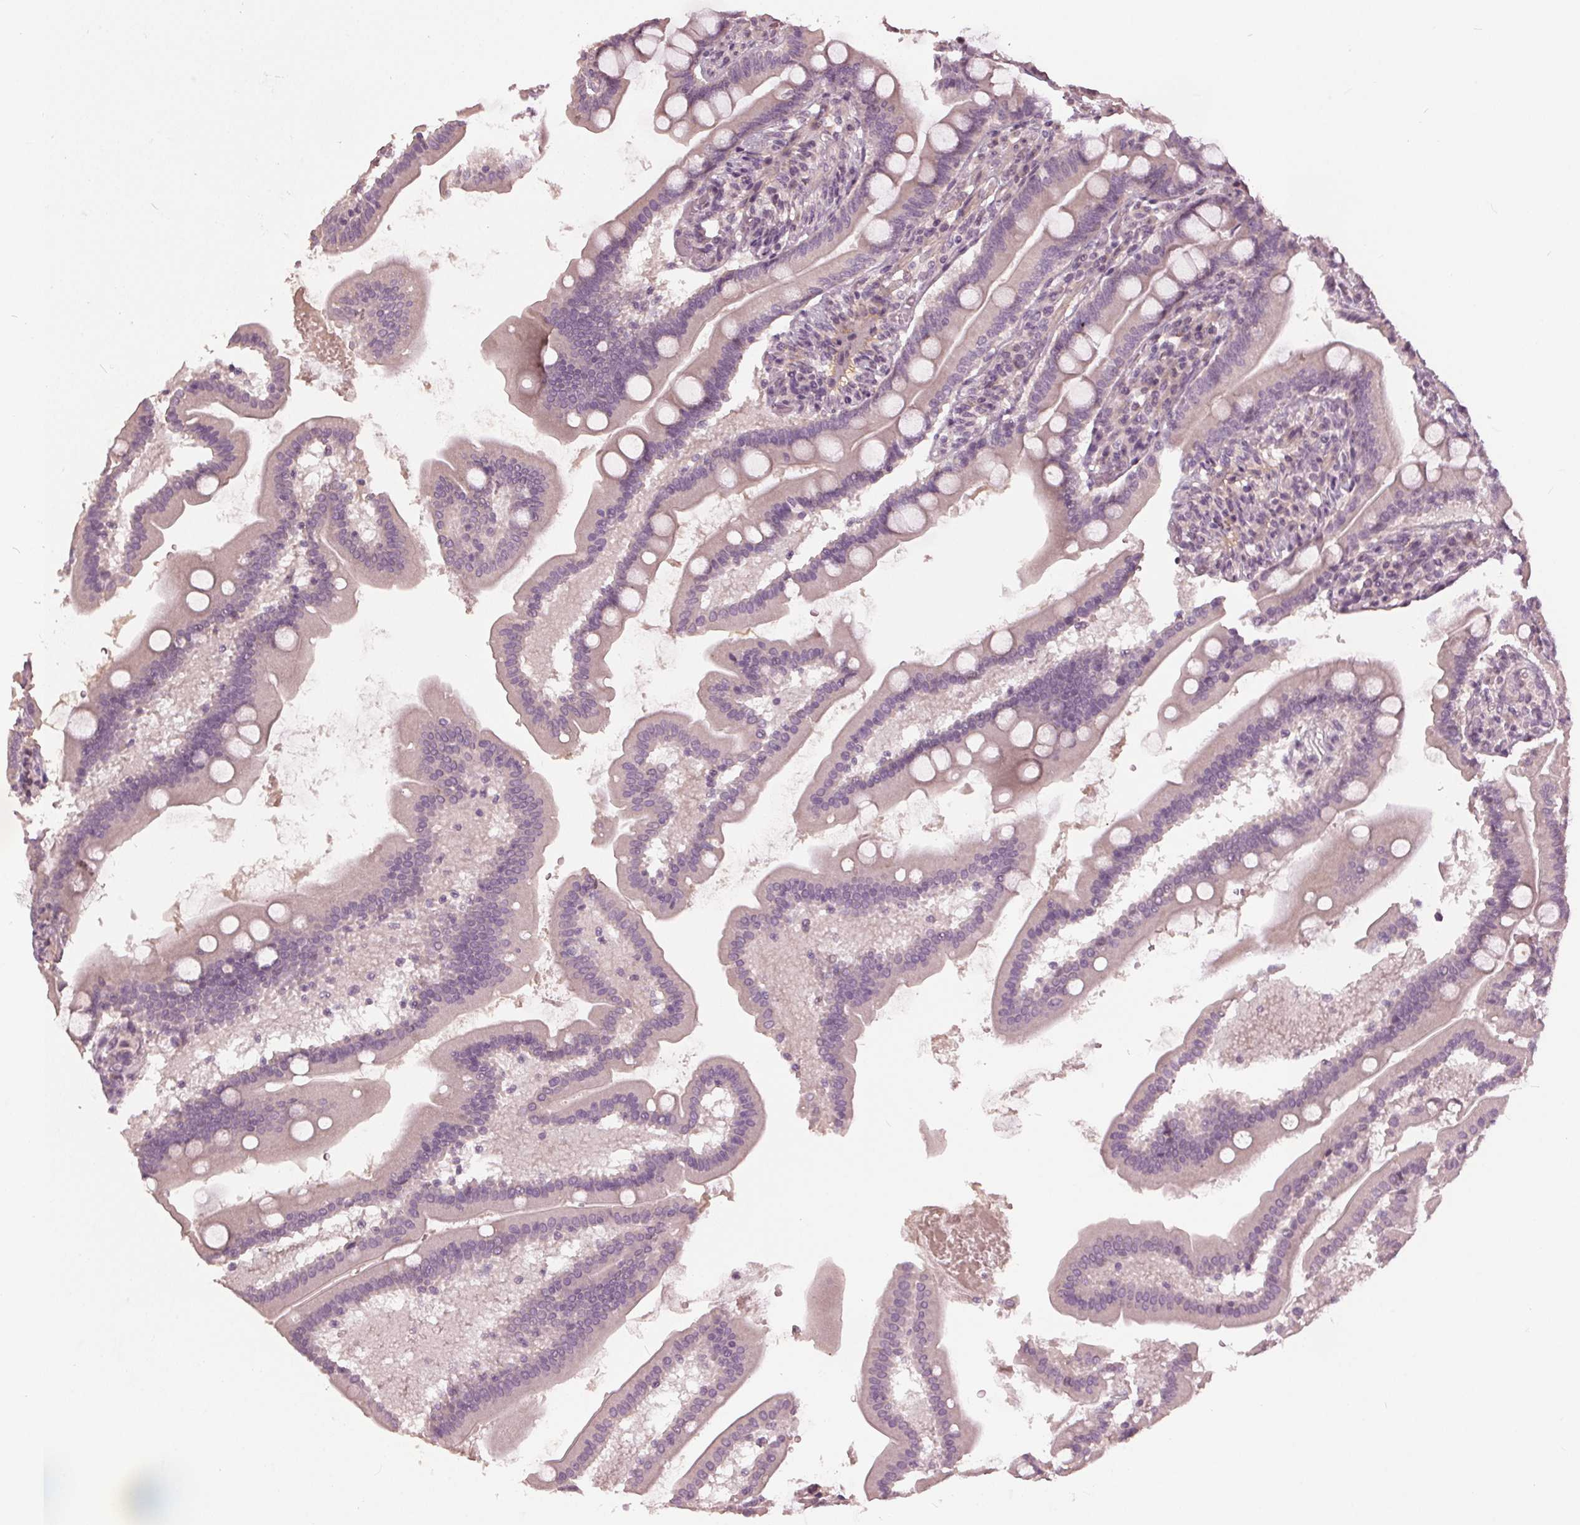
{"staining": {"intensity": "negative", "quantity": "none", "location": "none"}, "tissue": "duodenum", "cell_type": "Glandular cells", "image_type": "normal", "snomed": [{"axis": "morphology", "description": "Normal tissue, NOS"}, {"axis": "topography", "description": "Duodenum"}], "caption": "Immunohistochemical staining of benign human duodenum exhibits no significant expression in glandular cells.", "gene": "KLK13", "patient": {"sex": "female", "age": 67}}